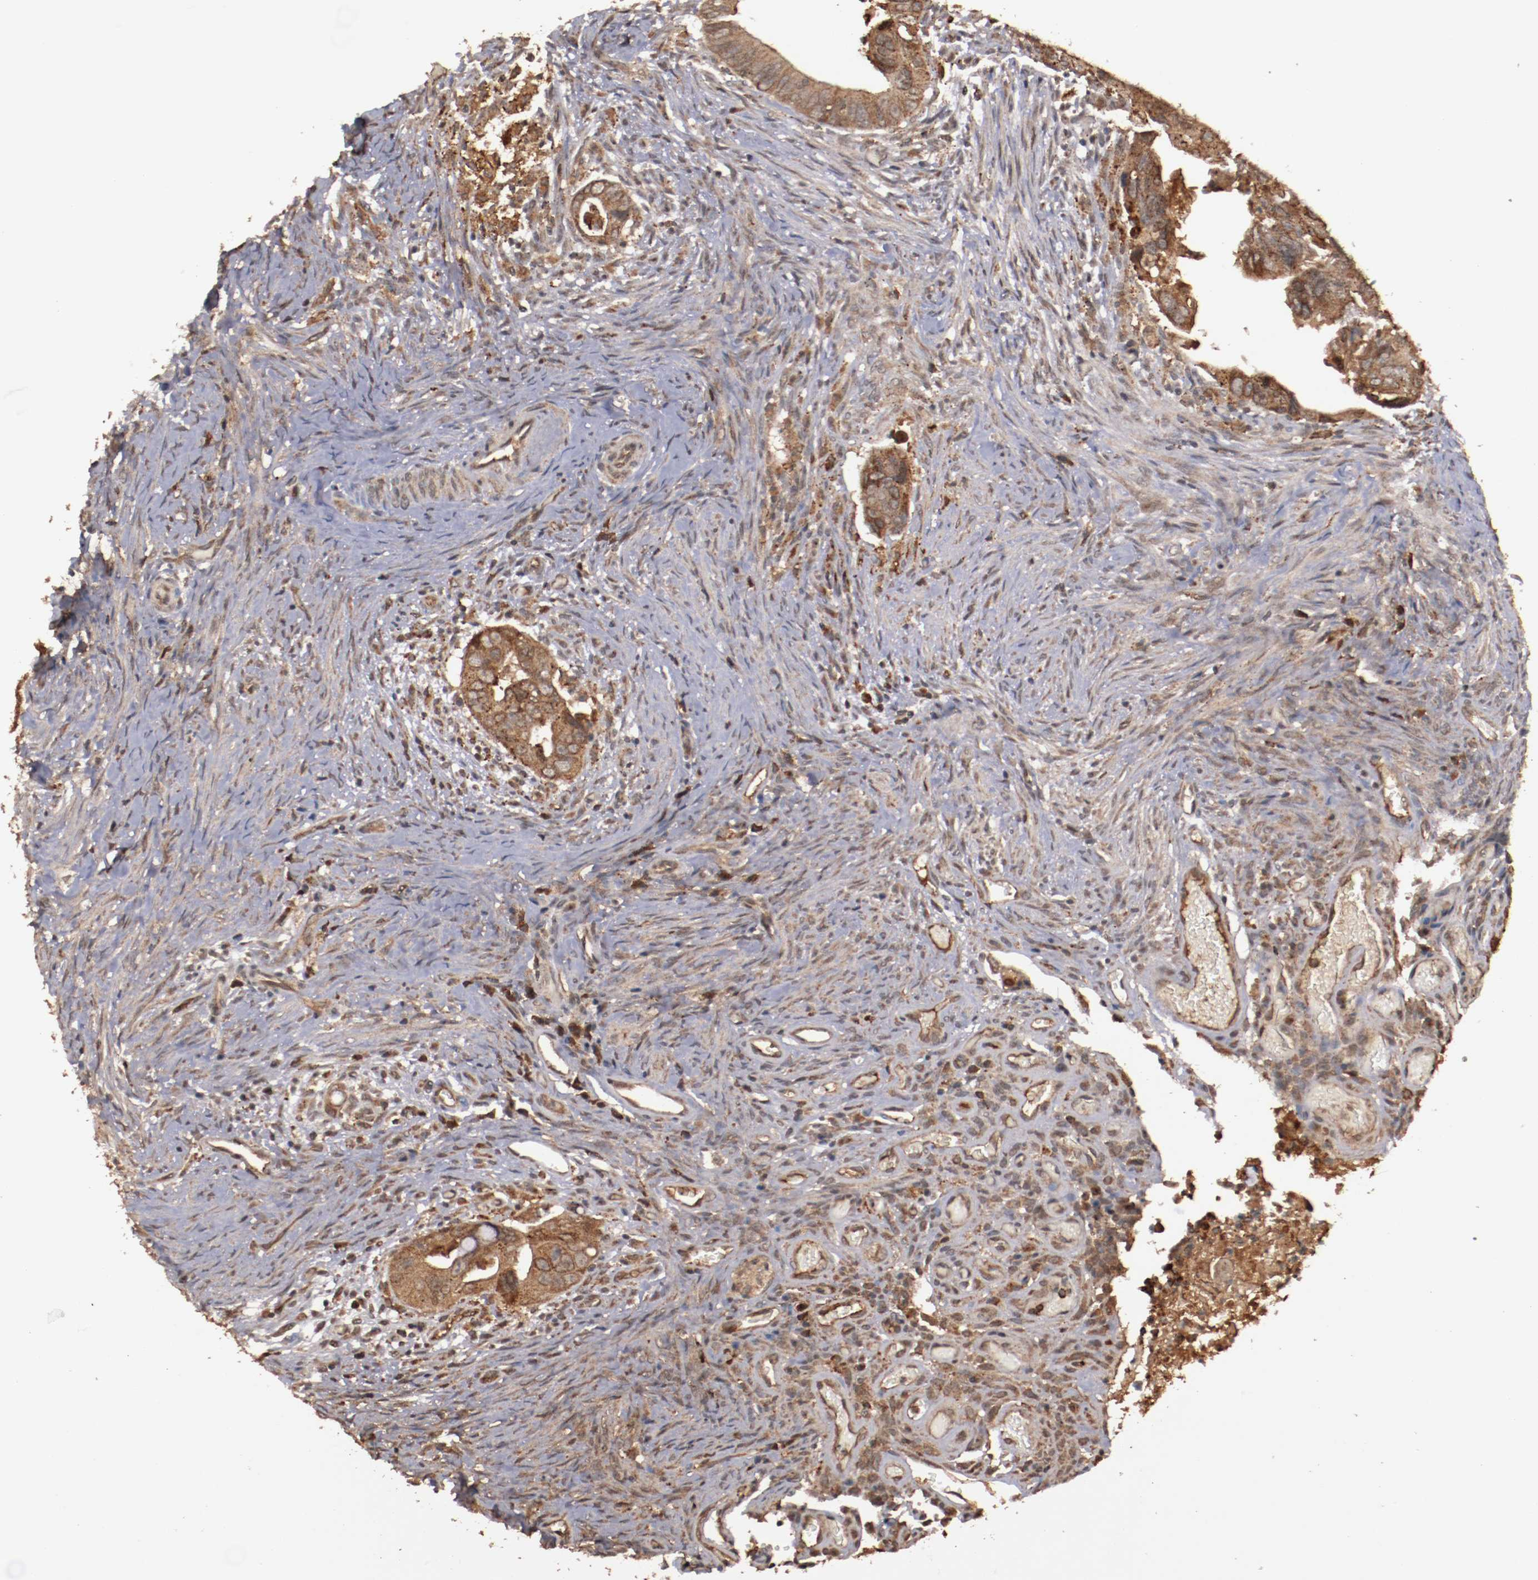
{"staining": {"intensity": "strong", "quantity": ">75%", "location": "cytoplasmic/membranous"}, "tissue": "colorectal cancer", "cell_type": "Tumor cells", "image_type": "cancer", "snomed": [{"axis": "morphology", "description": "Adenocarcinoma, NOS"}, {"axis": "topography", "description": "Rectum"}], "caption": "Immunohistochemistry (IHC) image of neoplastic tissue: colorectal adenocarcinoma stained using immunohistochemistry (IHC) shows high levels of strong protein expression localized specifically in the cytoplasmic/membranous of tumor cells, appearing as a cytoplasmic/membranous brown color.", "gene": "TENM1", "patient": {"sex": "male", "age": 53}}